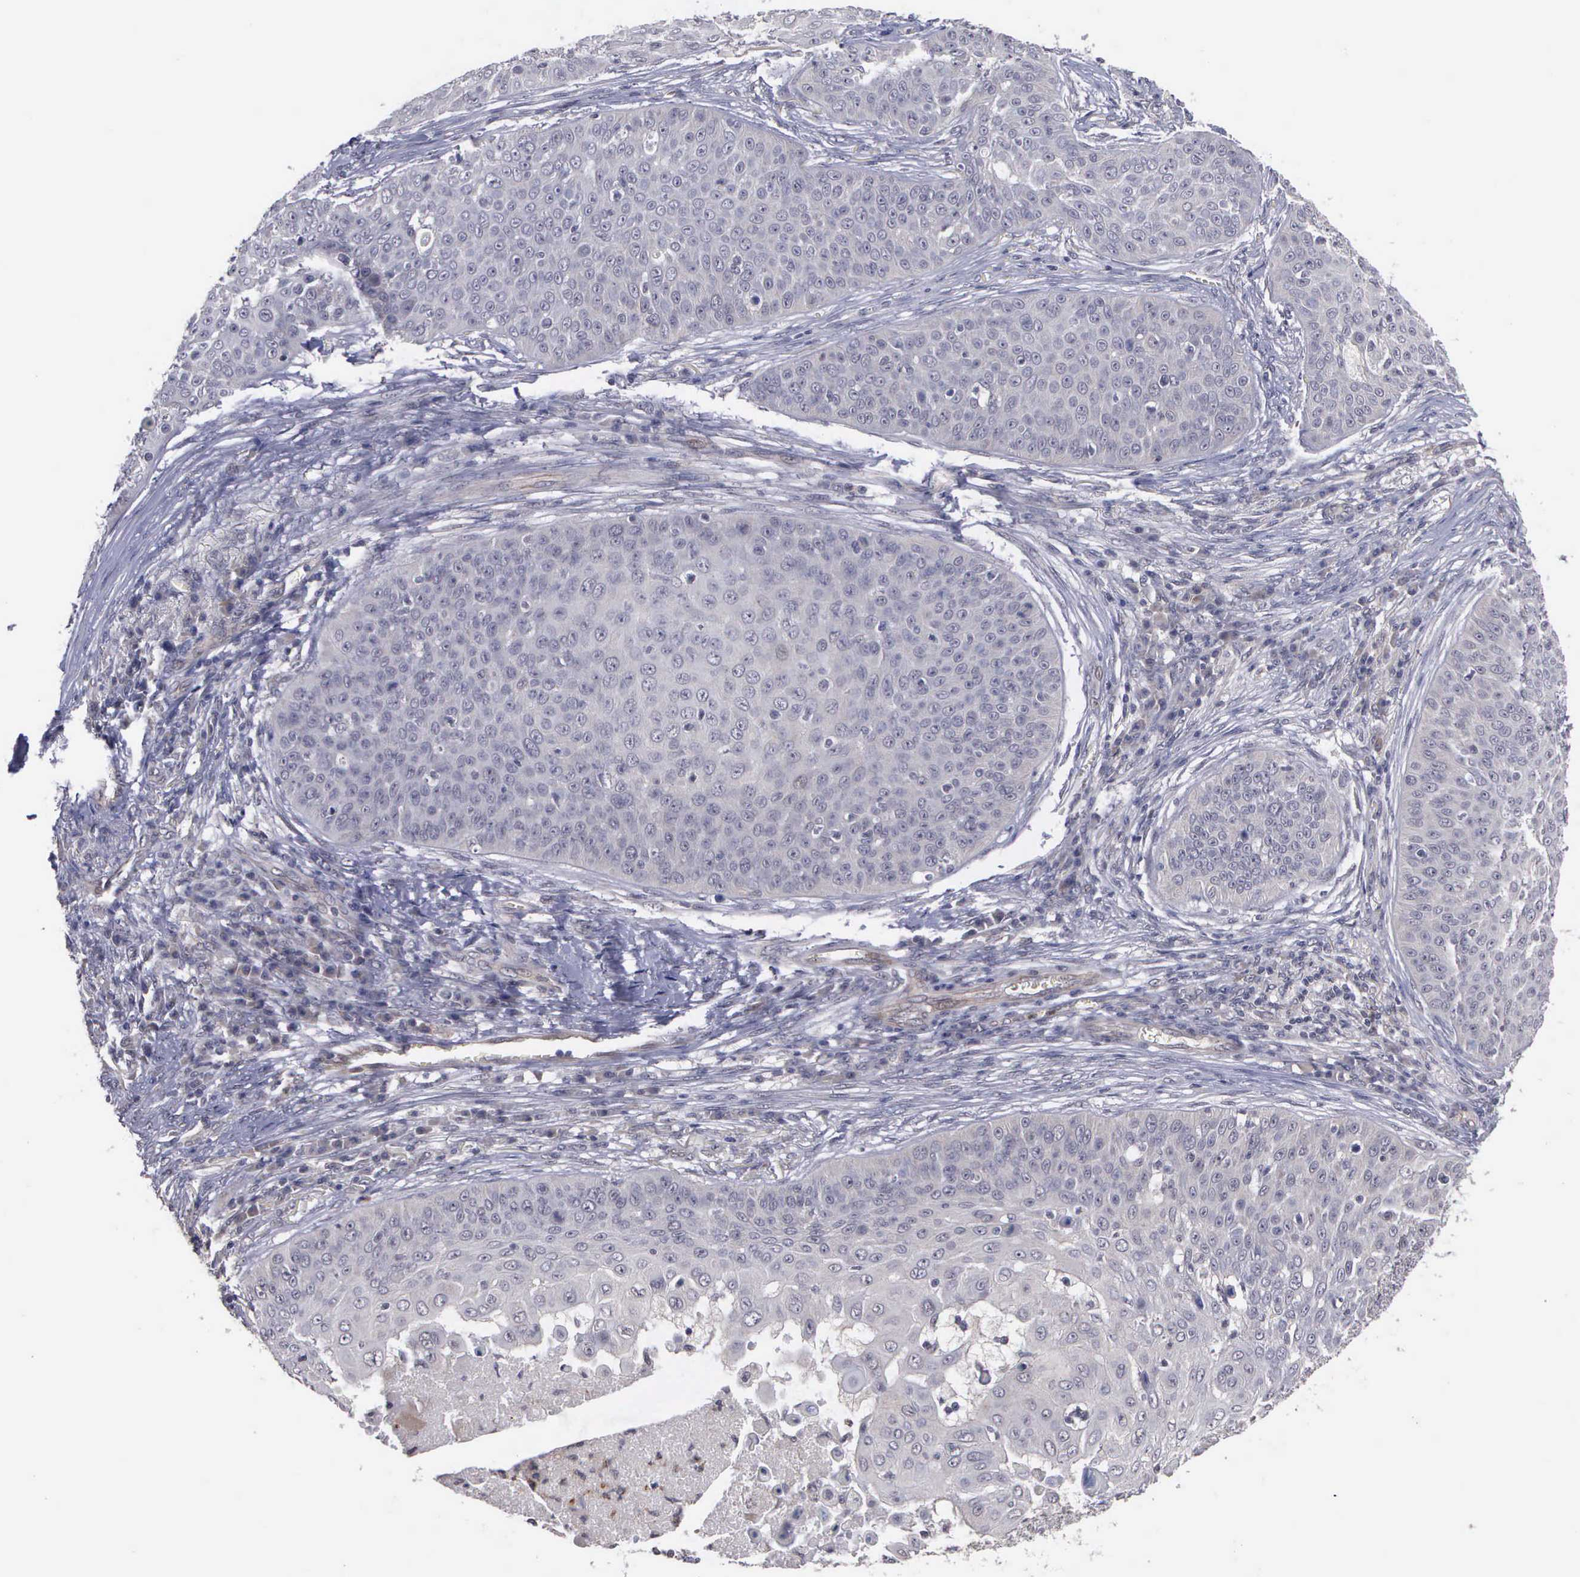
{"staining": {"intensity": "negative", "quantity": "none", "location": "none"}, "tissue": "skin cancer", "cell_type": "Tumor cells", "image_type": "cancer", "snomed": [{"axis": "morphology", "description": "Squamous cell carcinoma, NOS"}, {"axis": "topography", "description": "Skin"}], "caption": "High power microscopy photomicrograph of an IHC histopathology image of skin cancer (squamous cell carcinoma), revealing no significant staining in tumor cells.", "gene": "MAP3K9", "patient": {"sex": "male", "age": 82}}